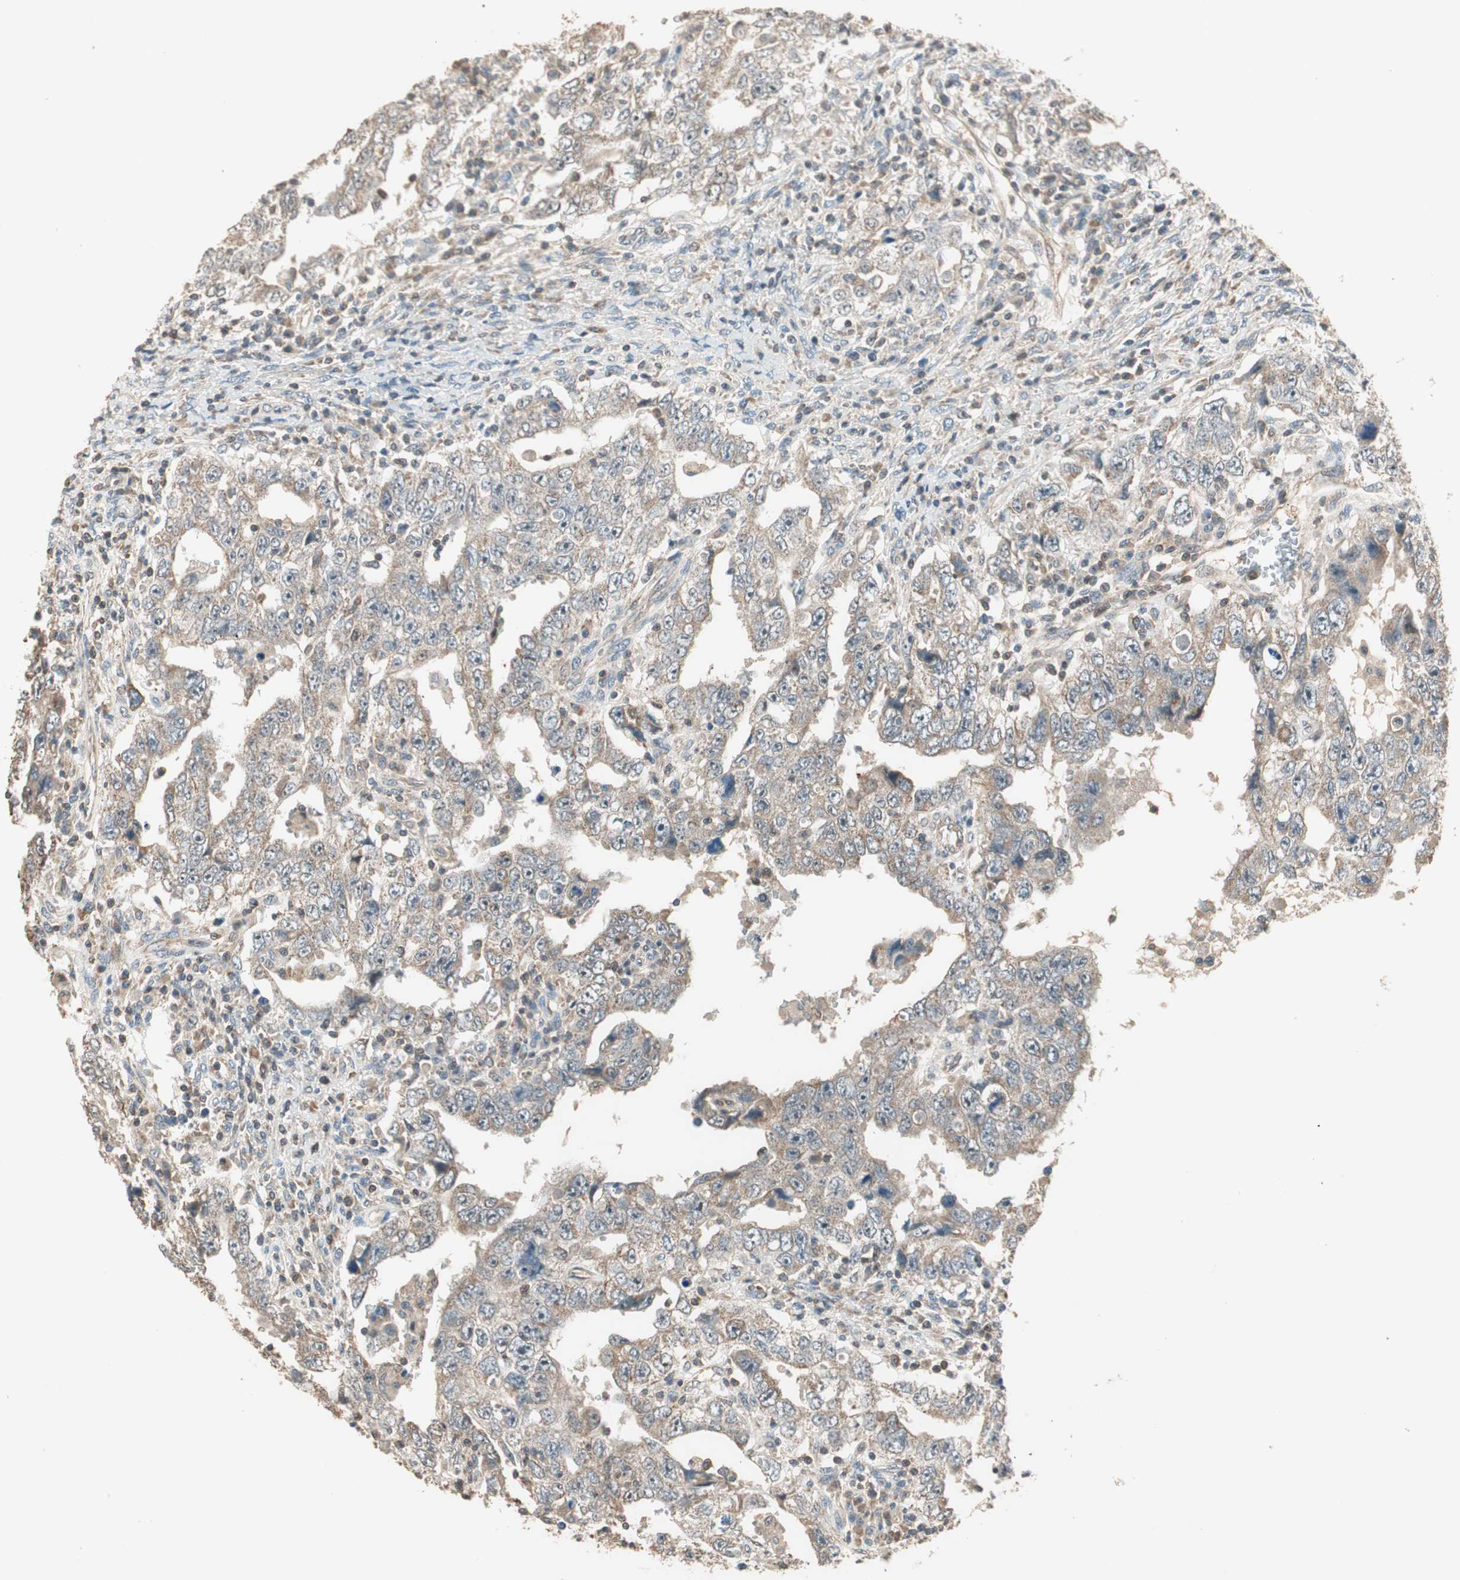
{"staining": {"intensity": "weak", "quantity": ">75%", "location": "cytoplasmic/membranous"}, "tissue": "testis cancer", "cell_type": "Tumor cells", "image_type": "cancer", "snomed": [{"axis": "morphology", "description": "Carcinoma, Embryonal, NOS"}, {"axis": "topography", "description": "Testis"}], "caption": "A brown stain labels weak cytoplasmic/membranous expression of a protein in human embryonal carcinoma (testis) tumor cells.", "gene": "TRIM21", "patient": {"sex": "male", "age": 26}}